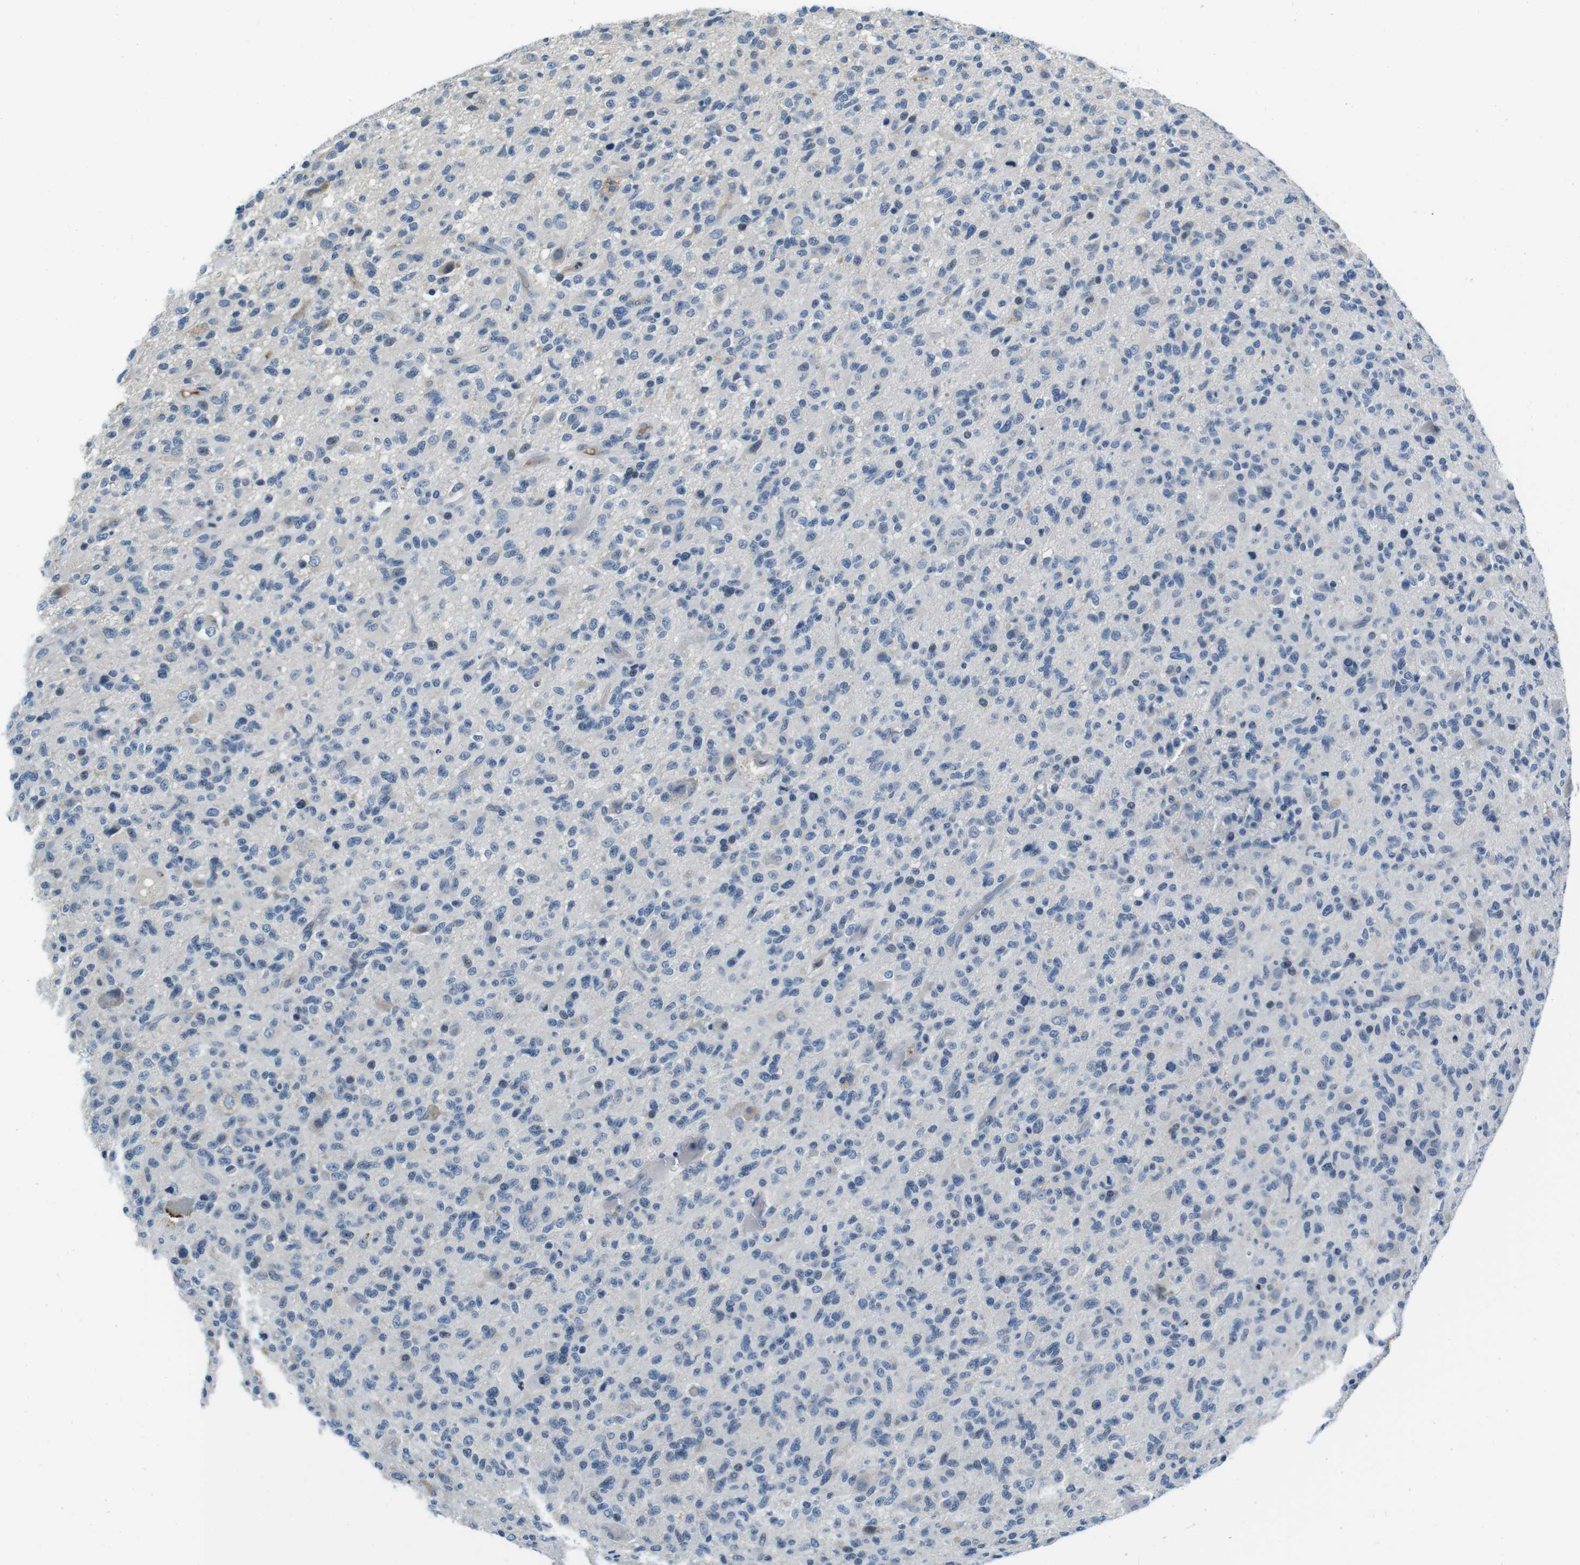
{"staining": {"intensity": "negative", "quantity": "none", "location": "none"}, "tissue": "glioma", "cell_type": "Tumor cells", "image_type": "cancer", "snomed": [{"axis": "morphology", "description": "Glioma, malignant, High grade"}, {"axis": "topography", "description": "Brain"}], "caption": "Tumor cells are negative for protein expression in human glioma. Brightfield microscopy of immunohistochemistry (IHC) stained with DAB (brown) and hematoxylin (blue), captured at high magnification.", "gene": "KCNJ5", "patient": {"sex": "male", "age": 71}}